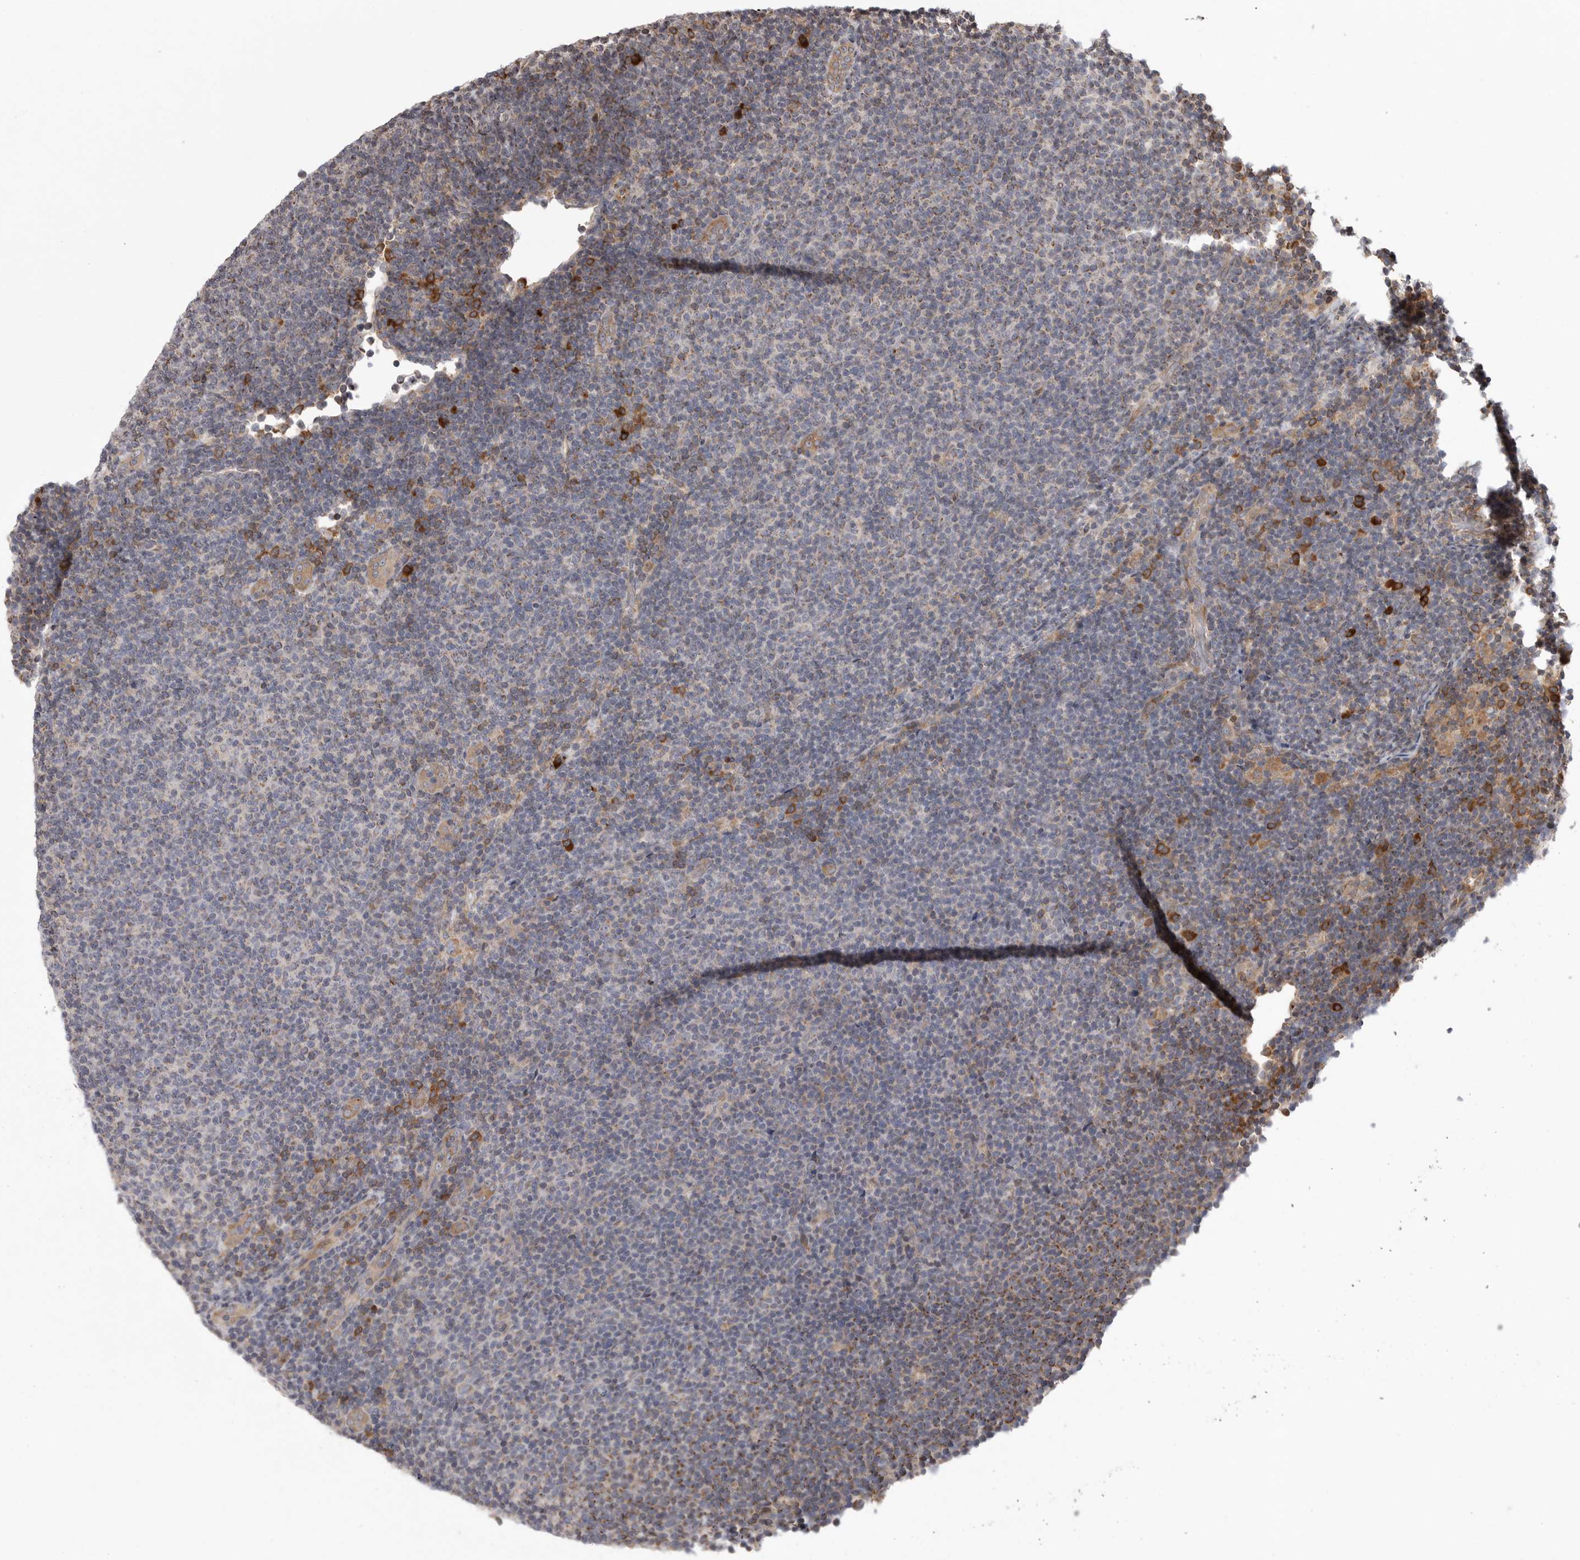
{"staining": {"intensity": "negative", "quantity": "none", "location": "none"}, "tissue": "lymphoma", "cell_type": "Tumor cells", "image_type": "cancer", "snomed": [{"axis": "morphology", "description": "Malignant lymphoma, non-Hodgkin's type, Low grade"}, {"axis": "topography", "description": "Lymph node"}], "caption": "This histopathology image is of lymphoma stained with IHC to label a protein in brown with the nuclei are counter-stained blue. There is no staining in tumor cells. The staining was performed using DAB (3,3'-diaminobenzidine) to visualize the protein expression in brown, while the nuclei were stained in blue with hematoxylin (Magnification: 20x).", "gene": "OXR1", "patient": {"sex": "male", "age": 66}}